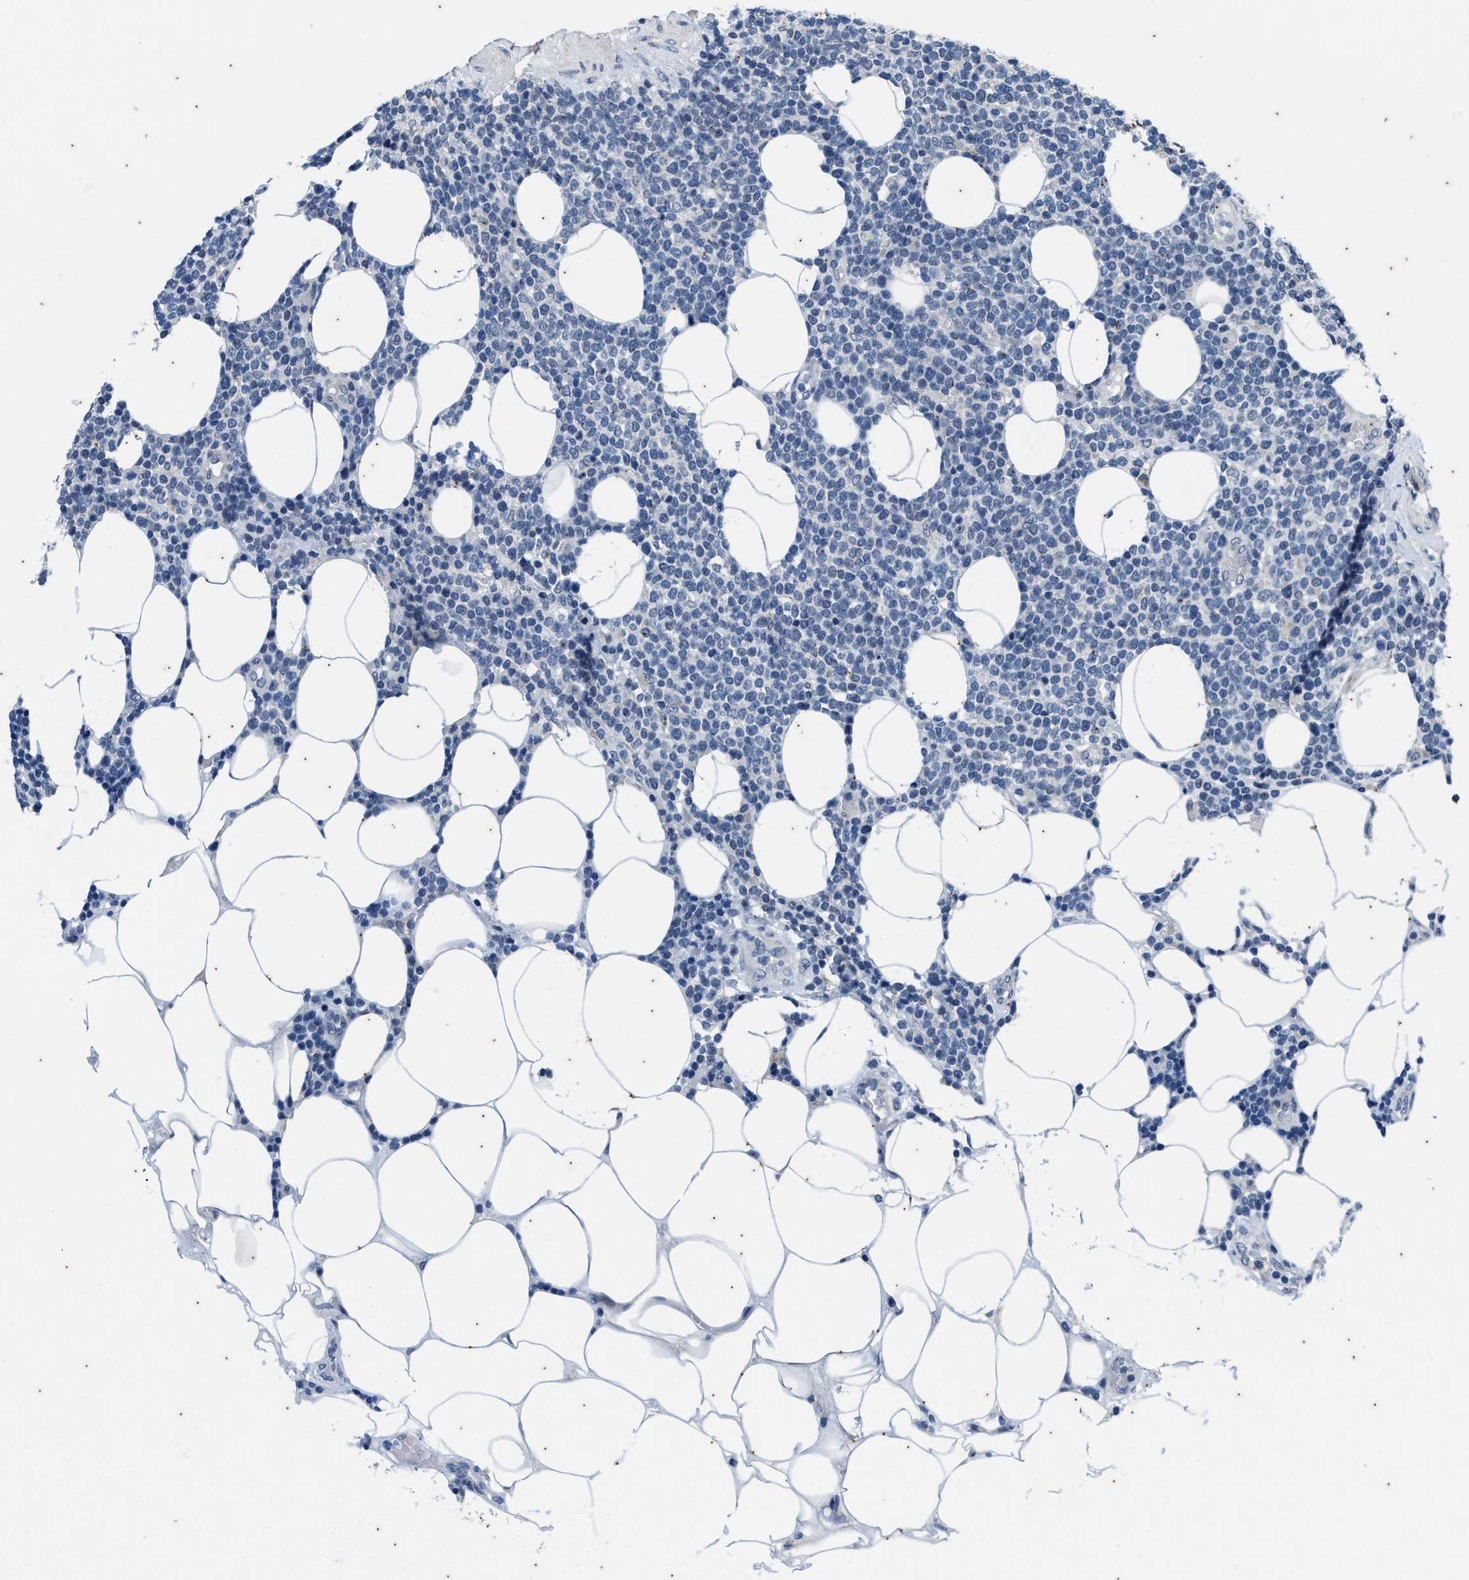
{"staining": {"intensity": "negative", "quantity": "none", "location": "none"}, "tissue": "lymphoma", "cell_type": "Tumor cells", "image_type": "cancer", "snomed": [{"axis": "morphology", "description": "Malignant lymphoma, non-Hodgkin's type, High grade"}, {"axis": "topography", "description": "Lymph node"}], "caption": "A histopathology image of high-grade malignant lymphoma, non-Hodgkin's type stained for a protein demonstrates no brown staining in tumor cells. (DAB (3,3'-diaminobenzidine) IHC visualized using brightfield microscopy, high magnification).", "gene": "KIF24", "patient": {"sex": "male", "age": 61}}